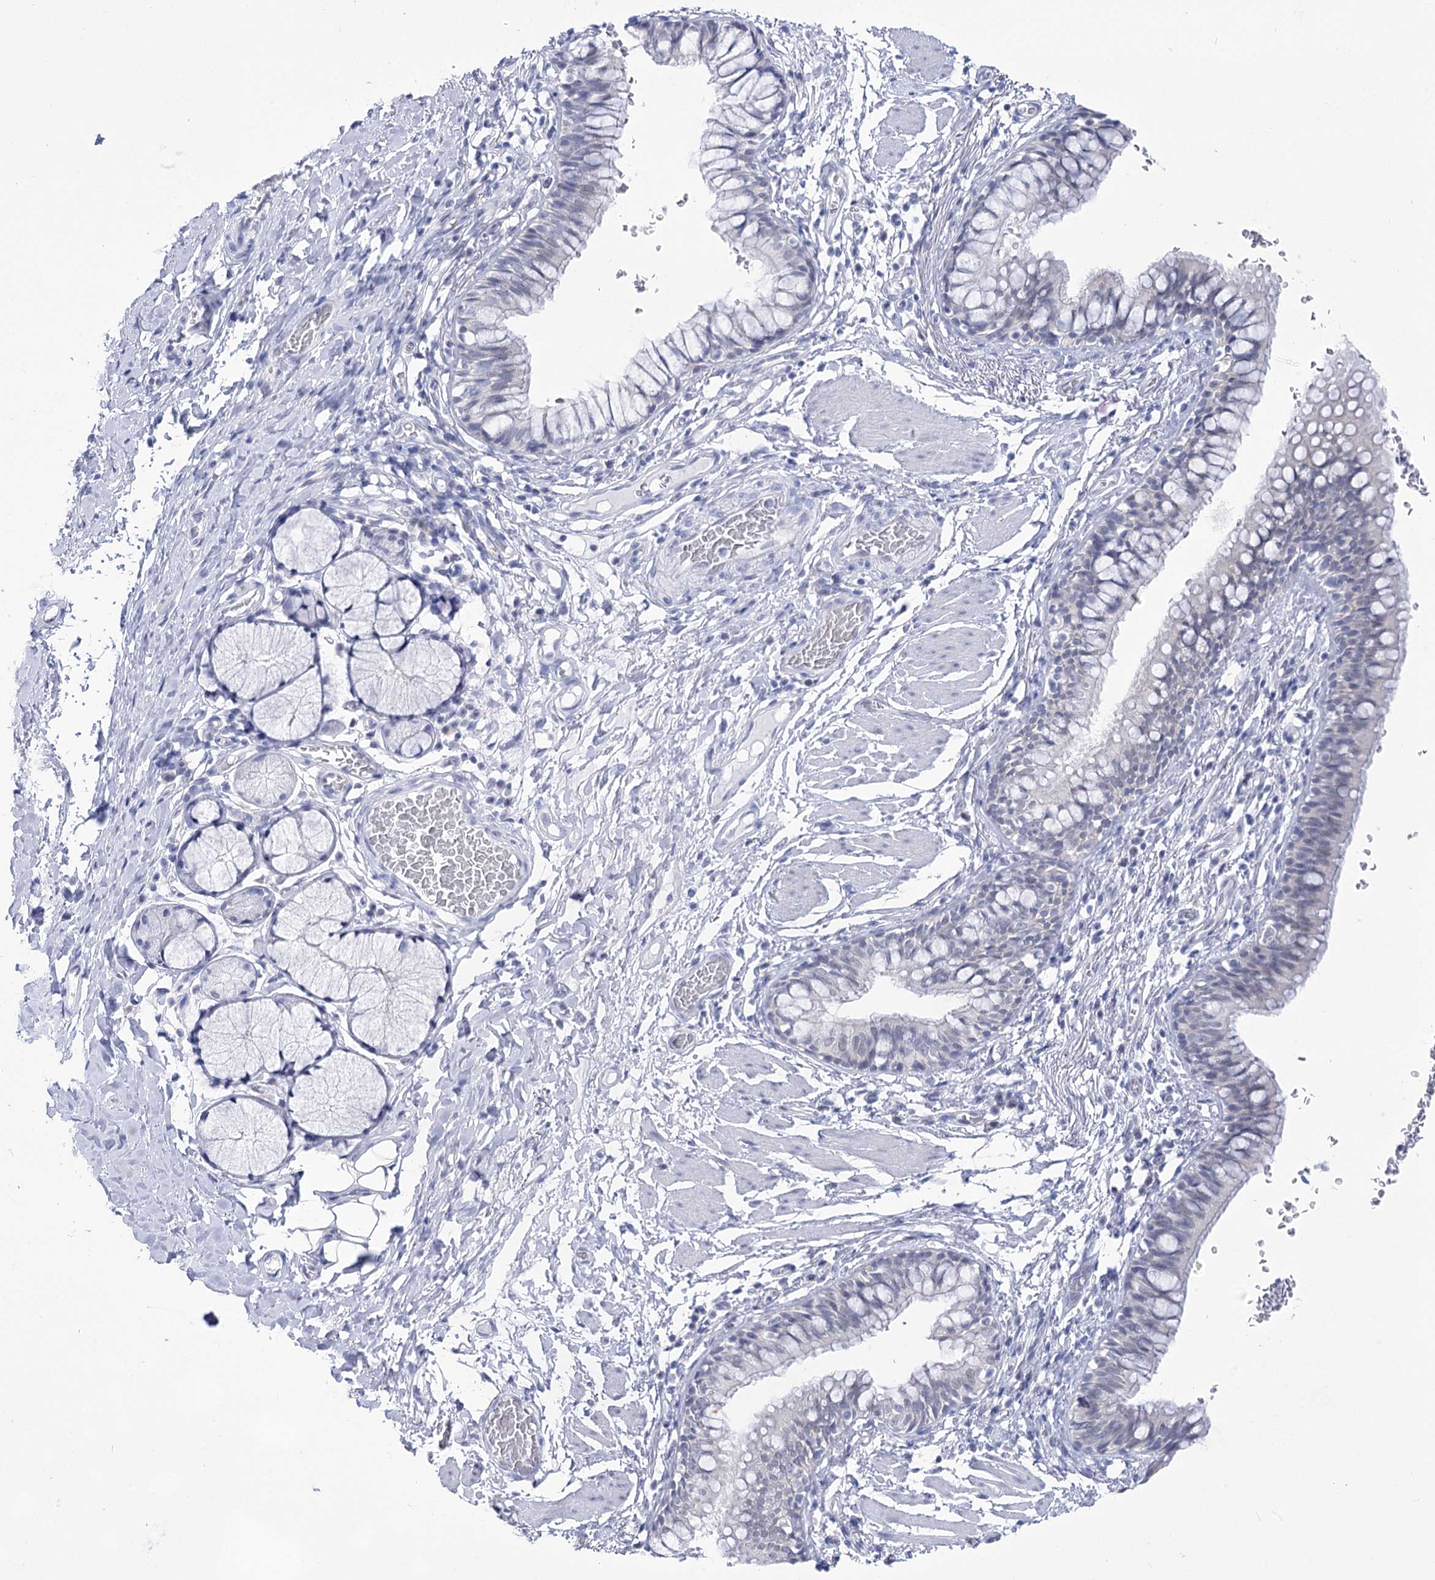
{"staining": {"intensity": "negative", "quantity": "none", "location": "none"}, "tissue": "bronchus", "cell_type": "Respiratory epithelial cells", "image_type": "normal", "snomed": [{"axis": "morphology", "description": "Normal tissue, NOS"}, {"axis": "topography", "description": "Cartilage tissue"}, {"axis": "topography", "description": "Bronchus"}], "caption": "The image reveals no staining of respiratory epithelial cells in benign bronchus.", "gene": "UBA6", "patient": {"sex": "female", "age": 36}}